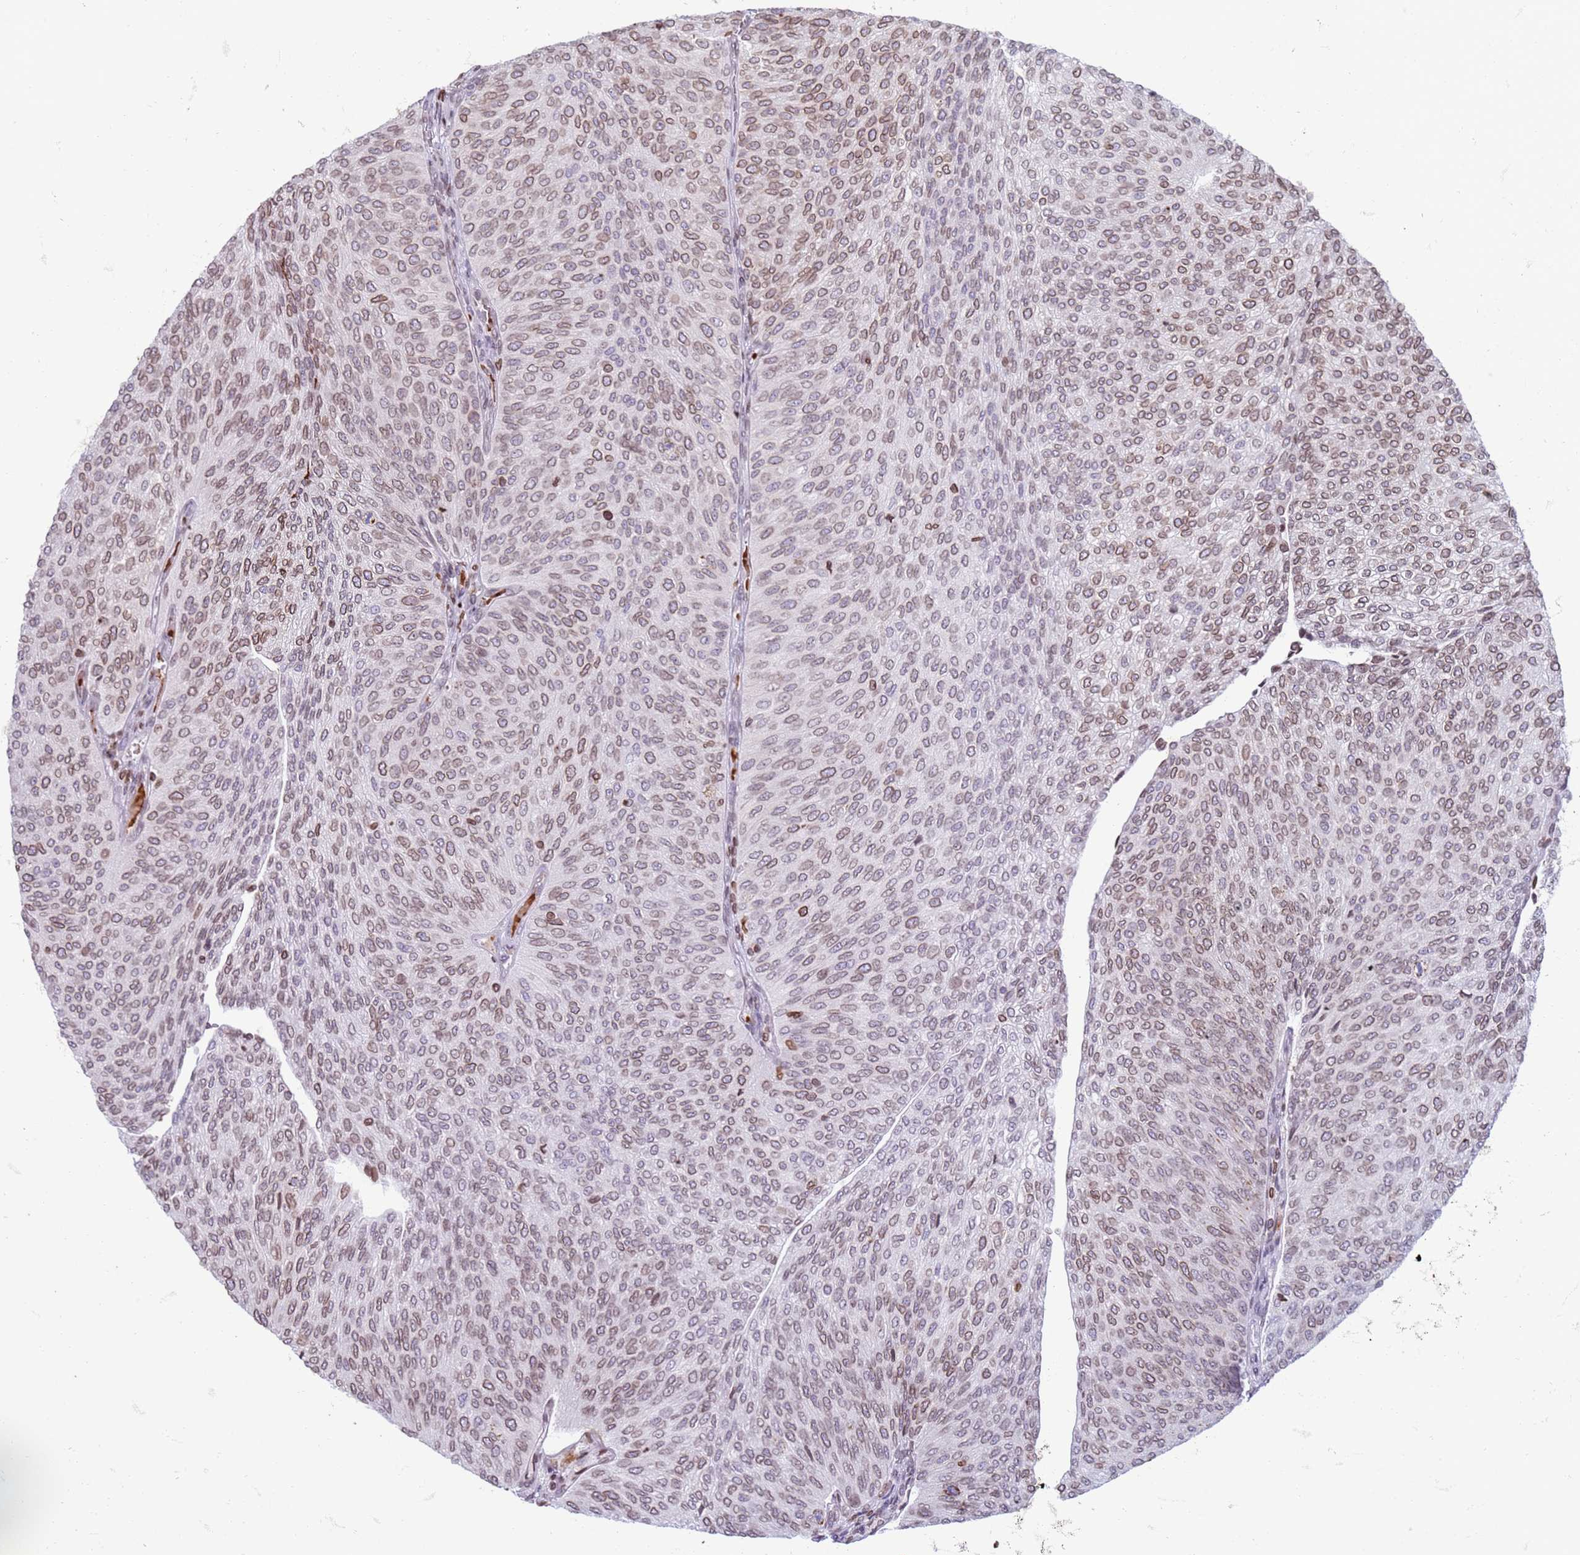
{"staining": {"intensity": "moderate", "quantity": ">75%", "location": "cytoplasmic/membranous,nuclear"}, "tissue": "urothelial cancer", "cell_type": "Tumor cells", "image_type": "cancer", "snomed": [{"axis": "morphology", "description": "Urothelial carcinoma, High grade"}, {"axis": "topography", "description": "Urinary bladder"}], "caption": "Immunohistochemical staining of urothelial cancer exhibits moderate cytoplasmic/membranous and nuclear protein positivity in approximately >75% of tumor cells.", "gene": "METTL25B", "patient": {"sex": "female", "age": 79}}